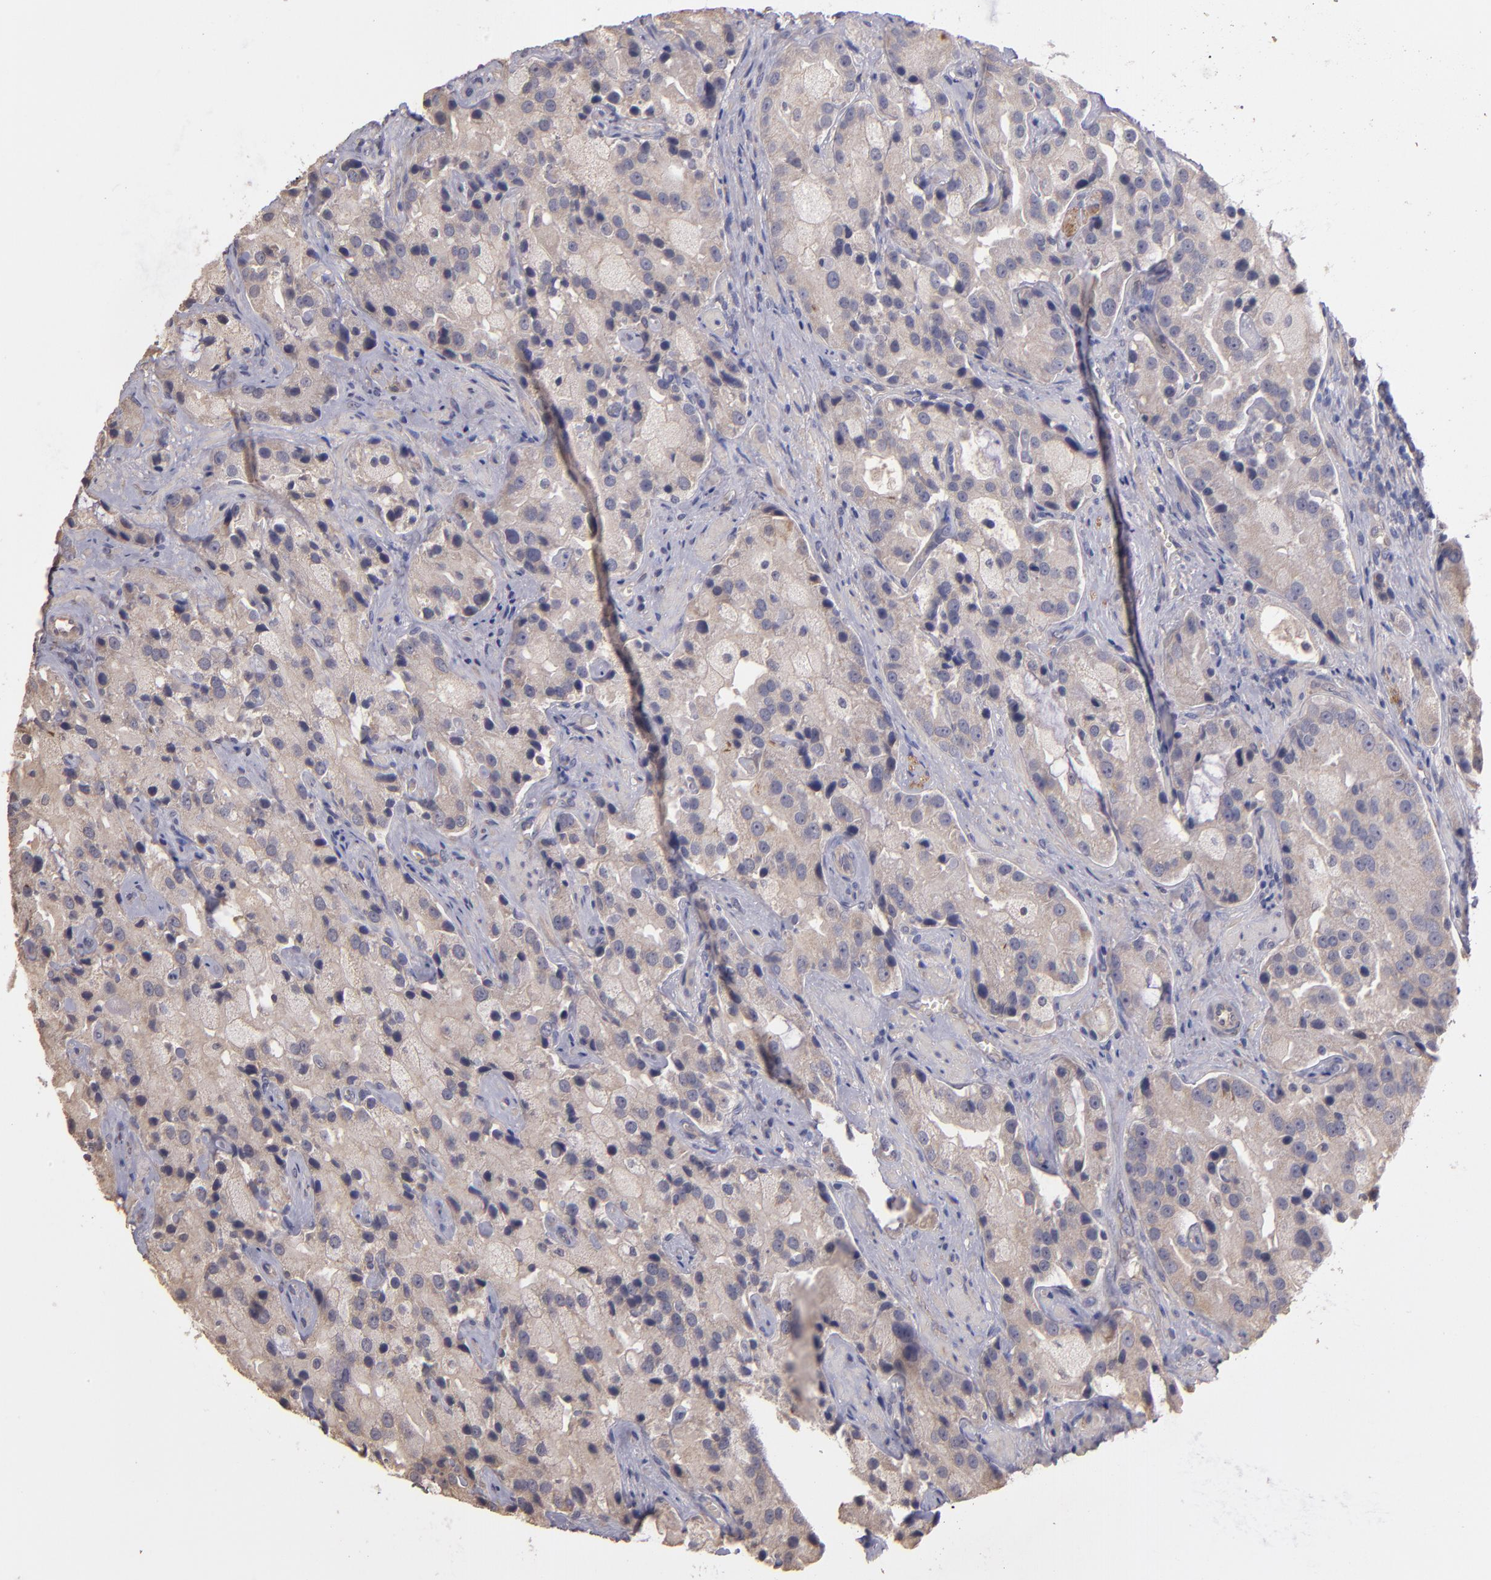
{"staining": {"intensity": "weak", "quantity": "<25%", "location": "cytoplasmic/membranous"}, "tissue": "prostate cancer", "cell_type": "Tumor cells", "image_type": "cancer", "snomed": [{"axis": "morphology", "description": "Adenocarcinoma, High grade"}, {"axis": "topography", "description": "Prostate"}], "caption": "This is an immunohistochemistry micrograph of human high-grade adenocarcinoma (prostate). There is no positivity in tumor cells.", "gene": "GNAZ", "patient": {"sex": "male", "age": 70}}